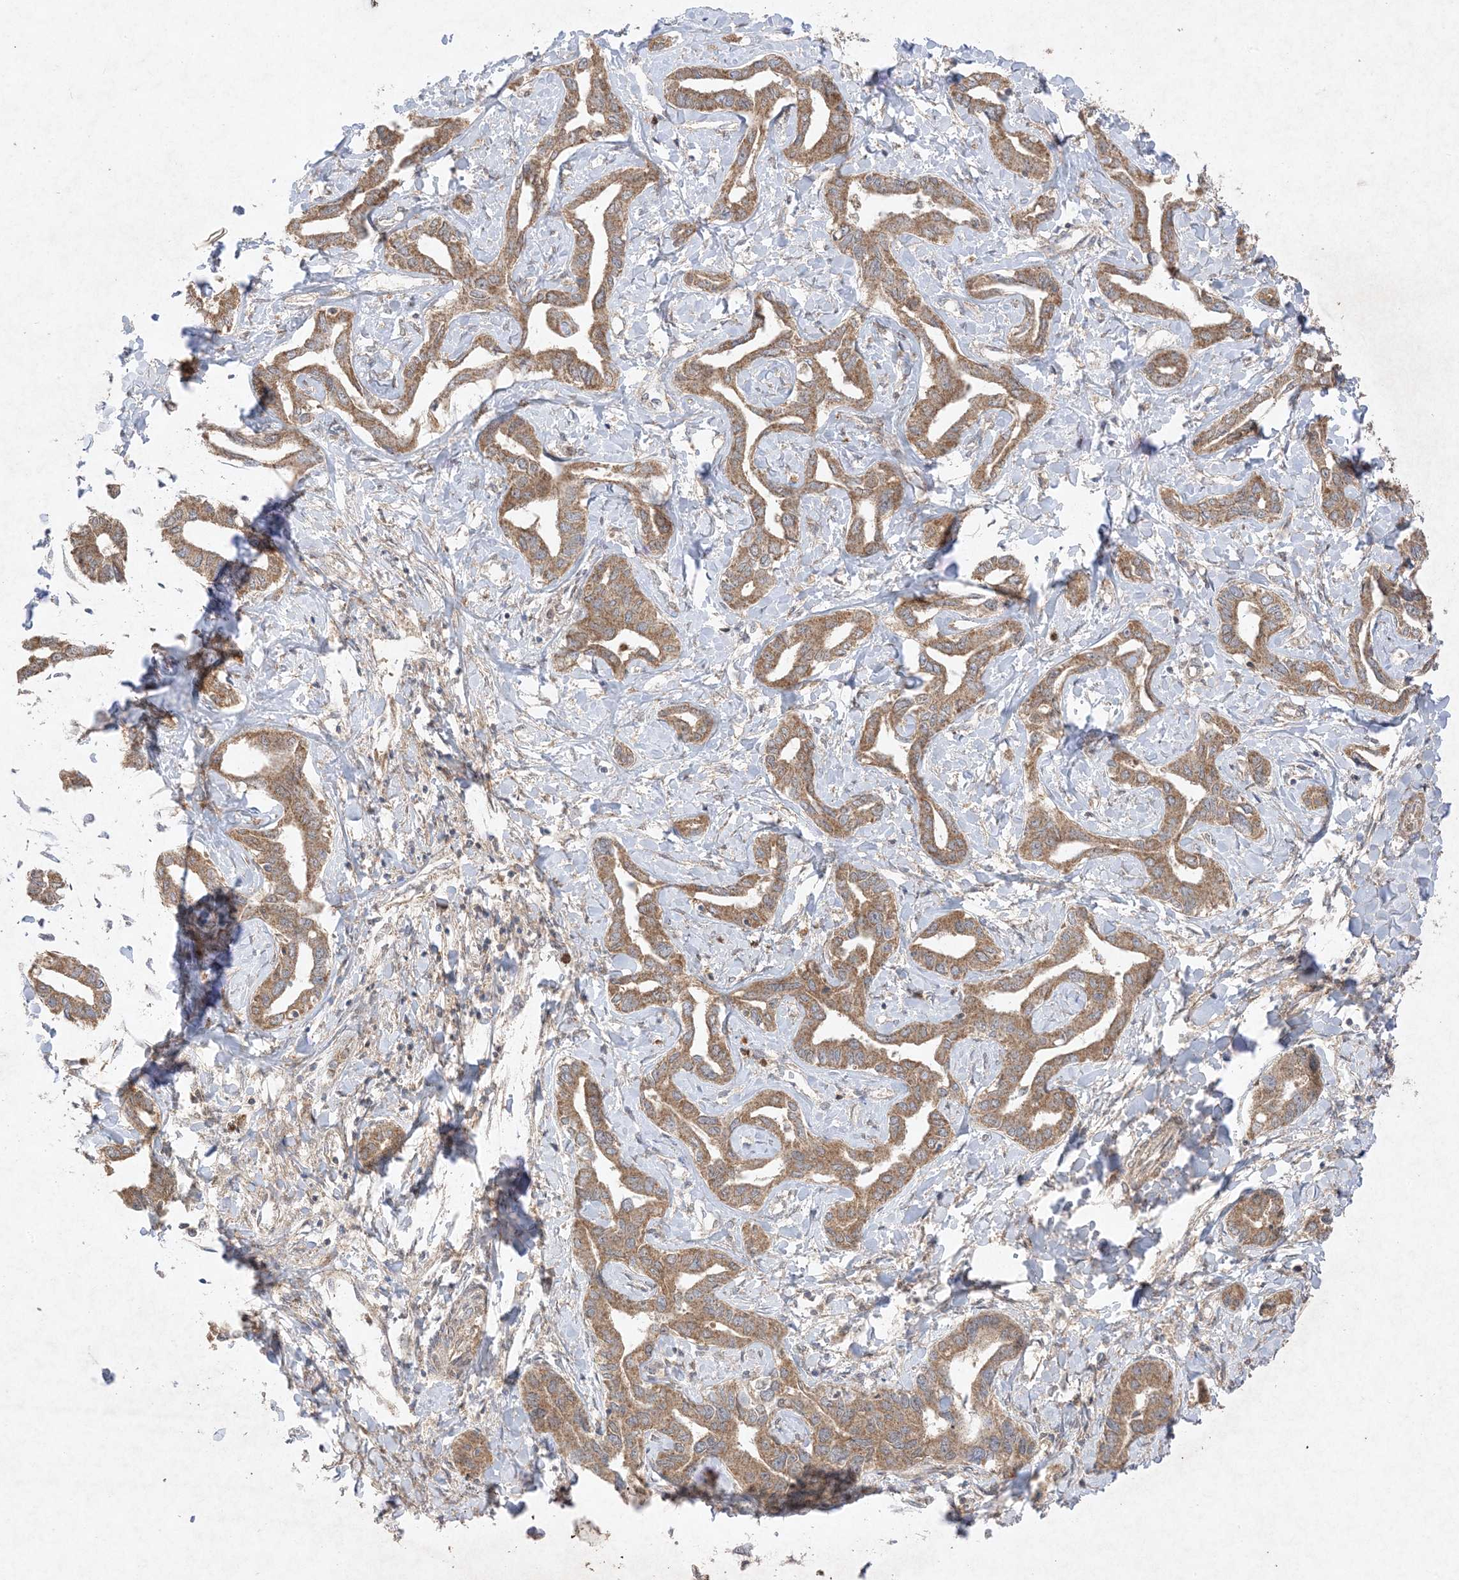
{"staining": {"intensity": "moderate", "quantity": ">75%", "location": "cytoplasmic/membranous"}, "tissue": "liver cancer", "cell_type": "Tumor cells", "image_type": "cancer", "snomed": [{"axis": "morphology", "description": "Cholangiocarcinoma"}, {"axis": "topography", "description": "Liver"}], "caption": "This histopathology image exhibits immunohistochemistry (IHC) staining of human cholangiocarcinoma (liver), with medium moderate cytoplasmic/membranous positivity in about >75% of tumor cells.", "gene": "UBE2C", "patient": {"sex": "male", "age": 59}}